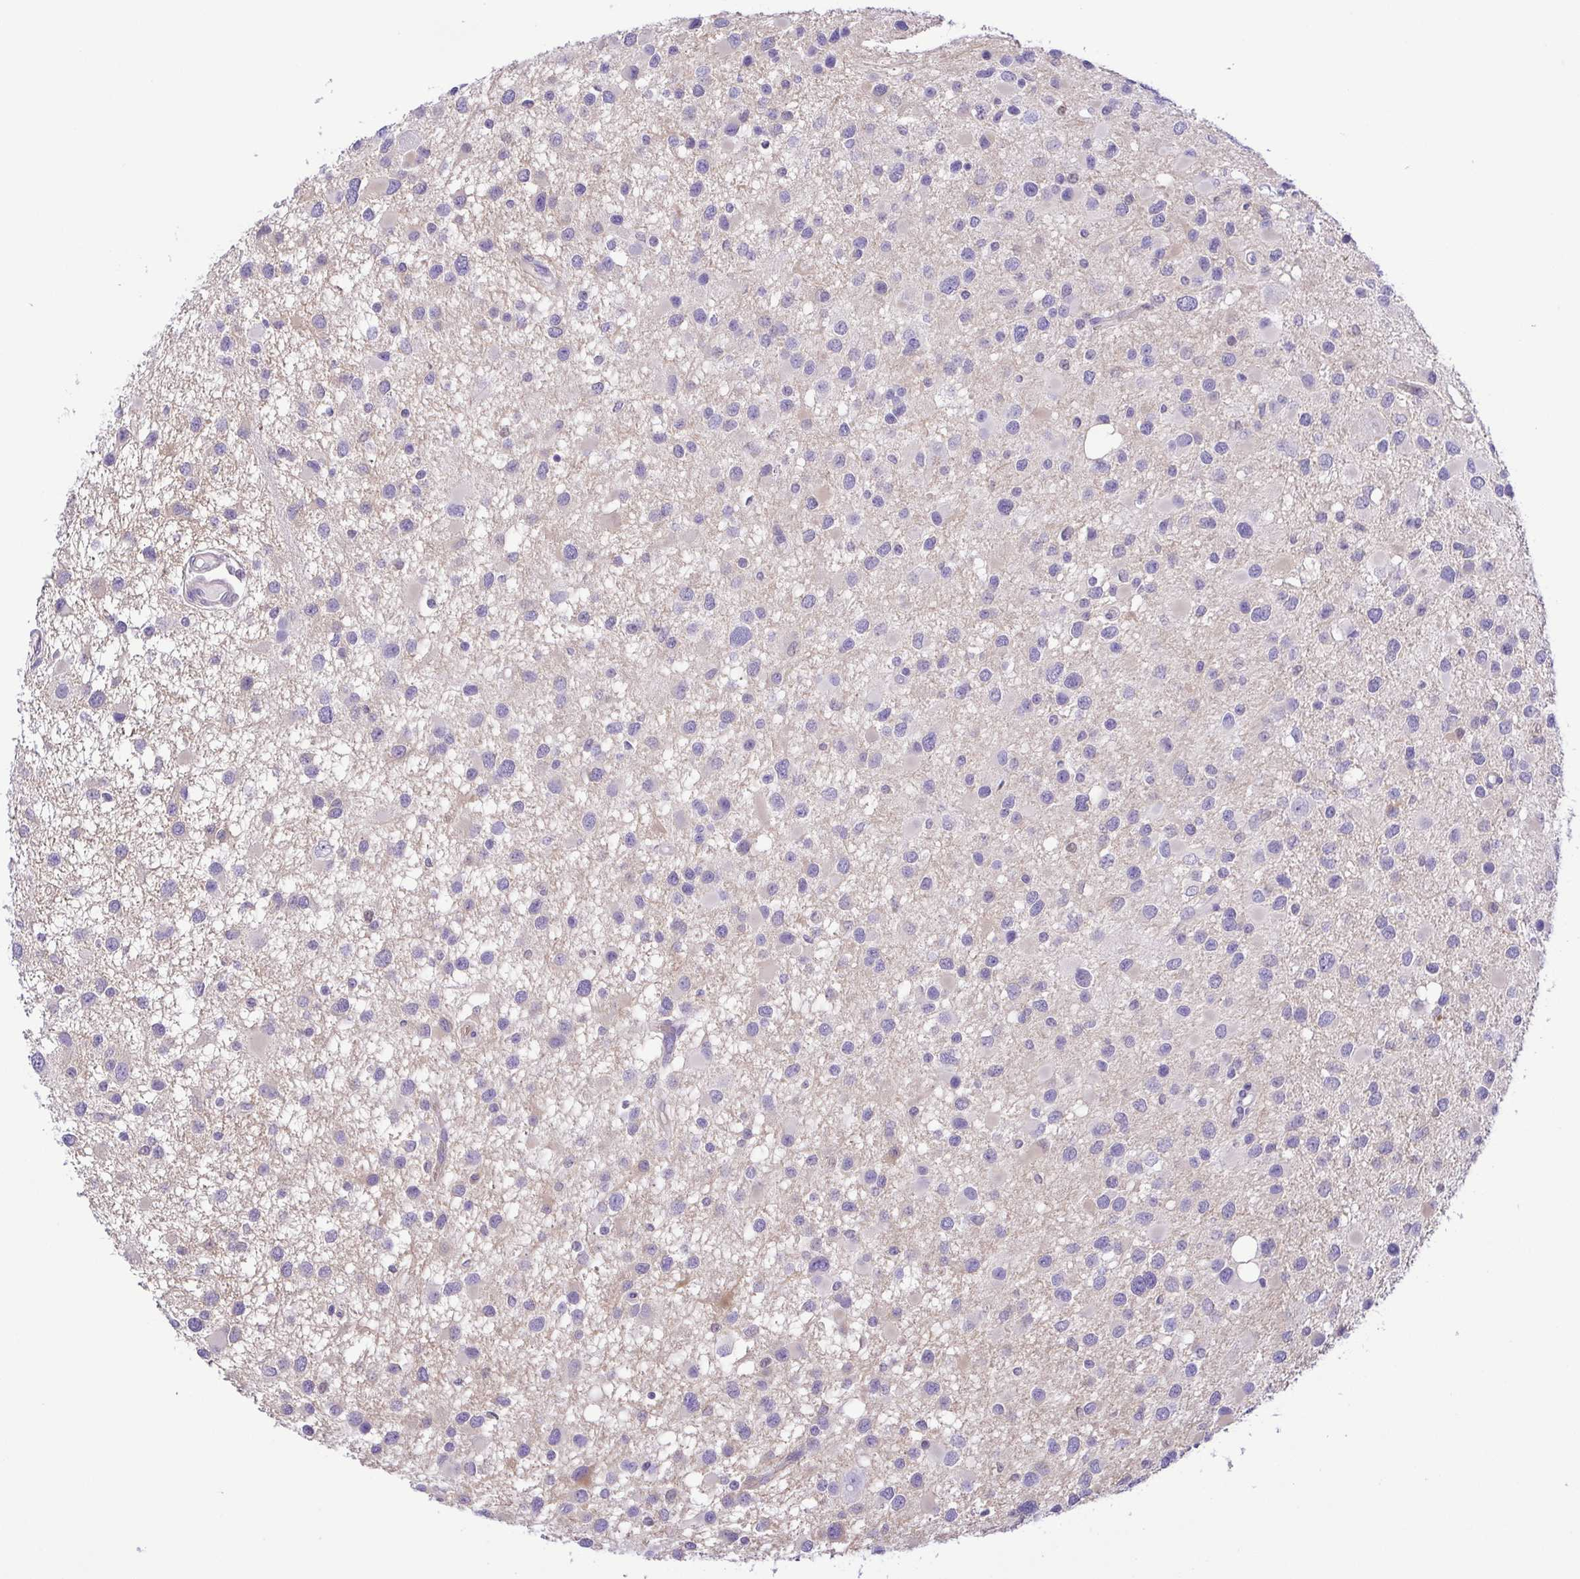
{"staining": {"intensity": "negative", "quantity": "none", "location": "none"}, "tissue": "glioma", "cell_type": "Tumor cells", "image_type": "cancer", "snomed": [{"axis": "morphology", "description": "Glioma, malignant, Low grade"}, {"axis": "topography", "description": "Brain"}], "caption": "Immunohistochemical staining of human glioma exhibits no significant staining in tumor cells.", "gene": "EPB42", "patient": {"sex": "female", "age": 32}}